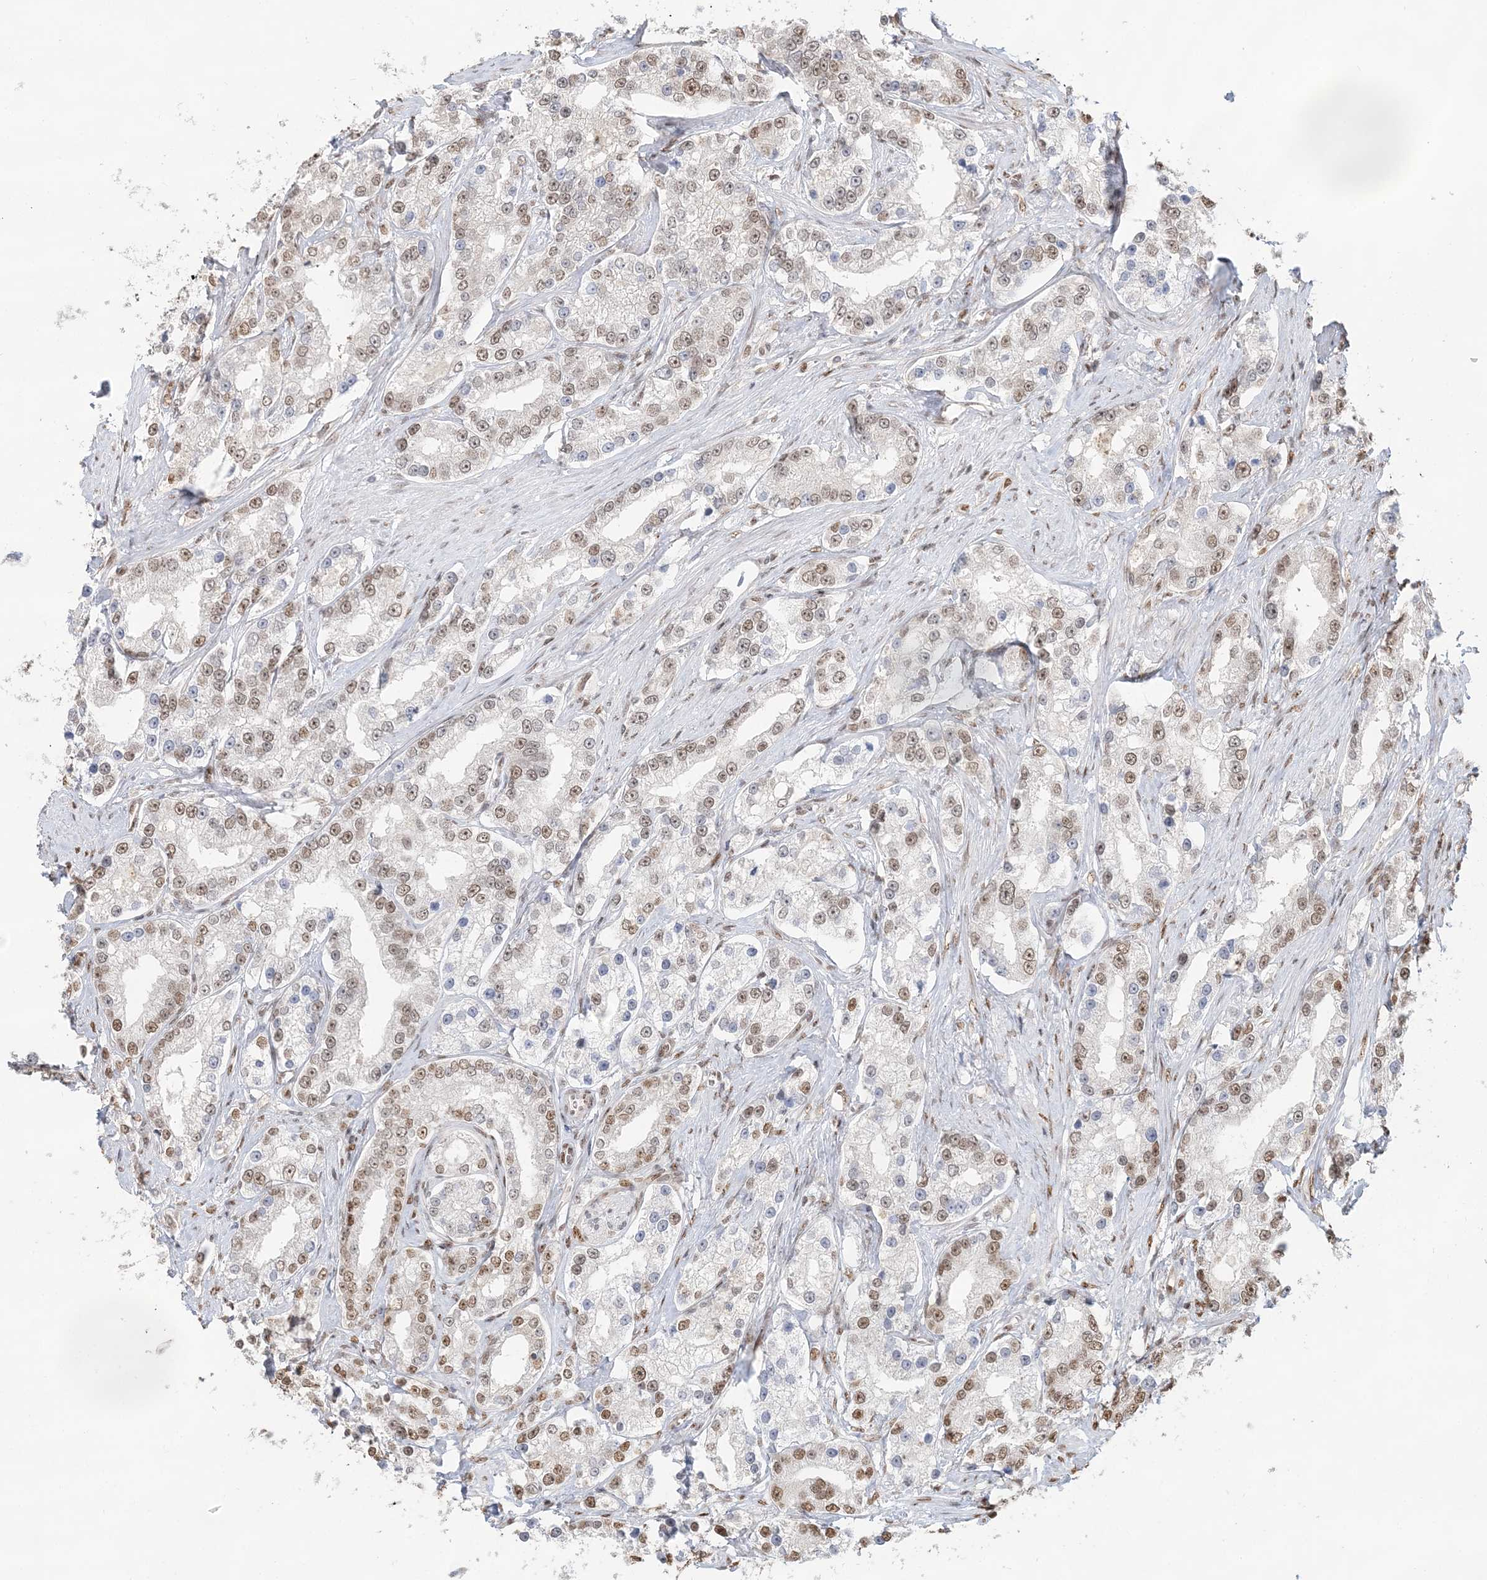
{"staining": {"intensity": "moderate", "quantity": "25%-75%", "location": "nuclear"}, "tissue": "prostate cancer", "cell_type": "Tumor cells", "image_type": "cancer", "snomed": [{"axis": "morphology", "description": "Normal tissue, NOS"}, {"axis": "morphology", "description": "Adenocarcinoma, High grade"}, {"axis": "topography", "description": "Prostate"}], "caption": "High-grade adenocarcinoma (prostate) stained with a protein marker displays moderate staining in tumor cells.", "gene": "SUMO2", "patient": {"sex": "male", "age": 83}}